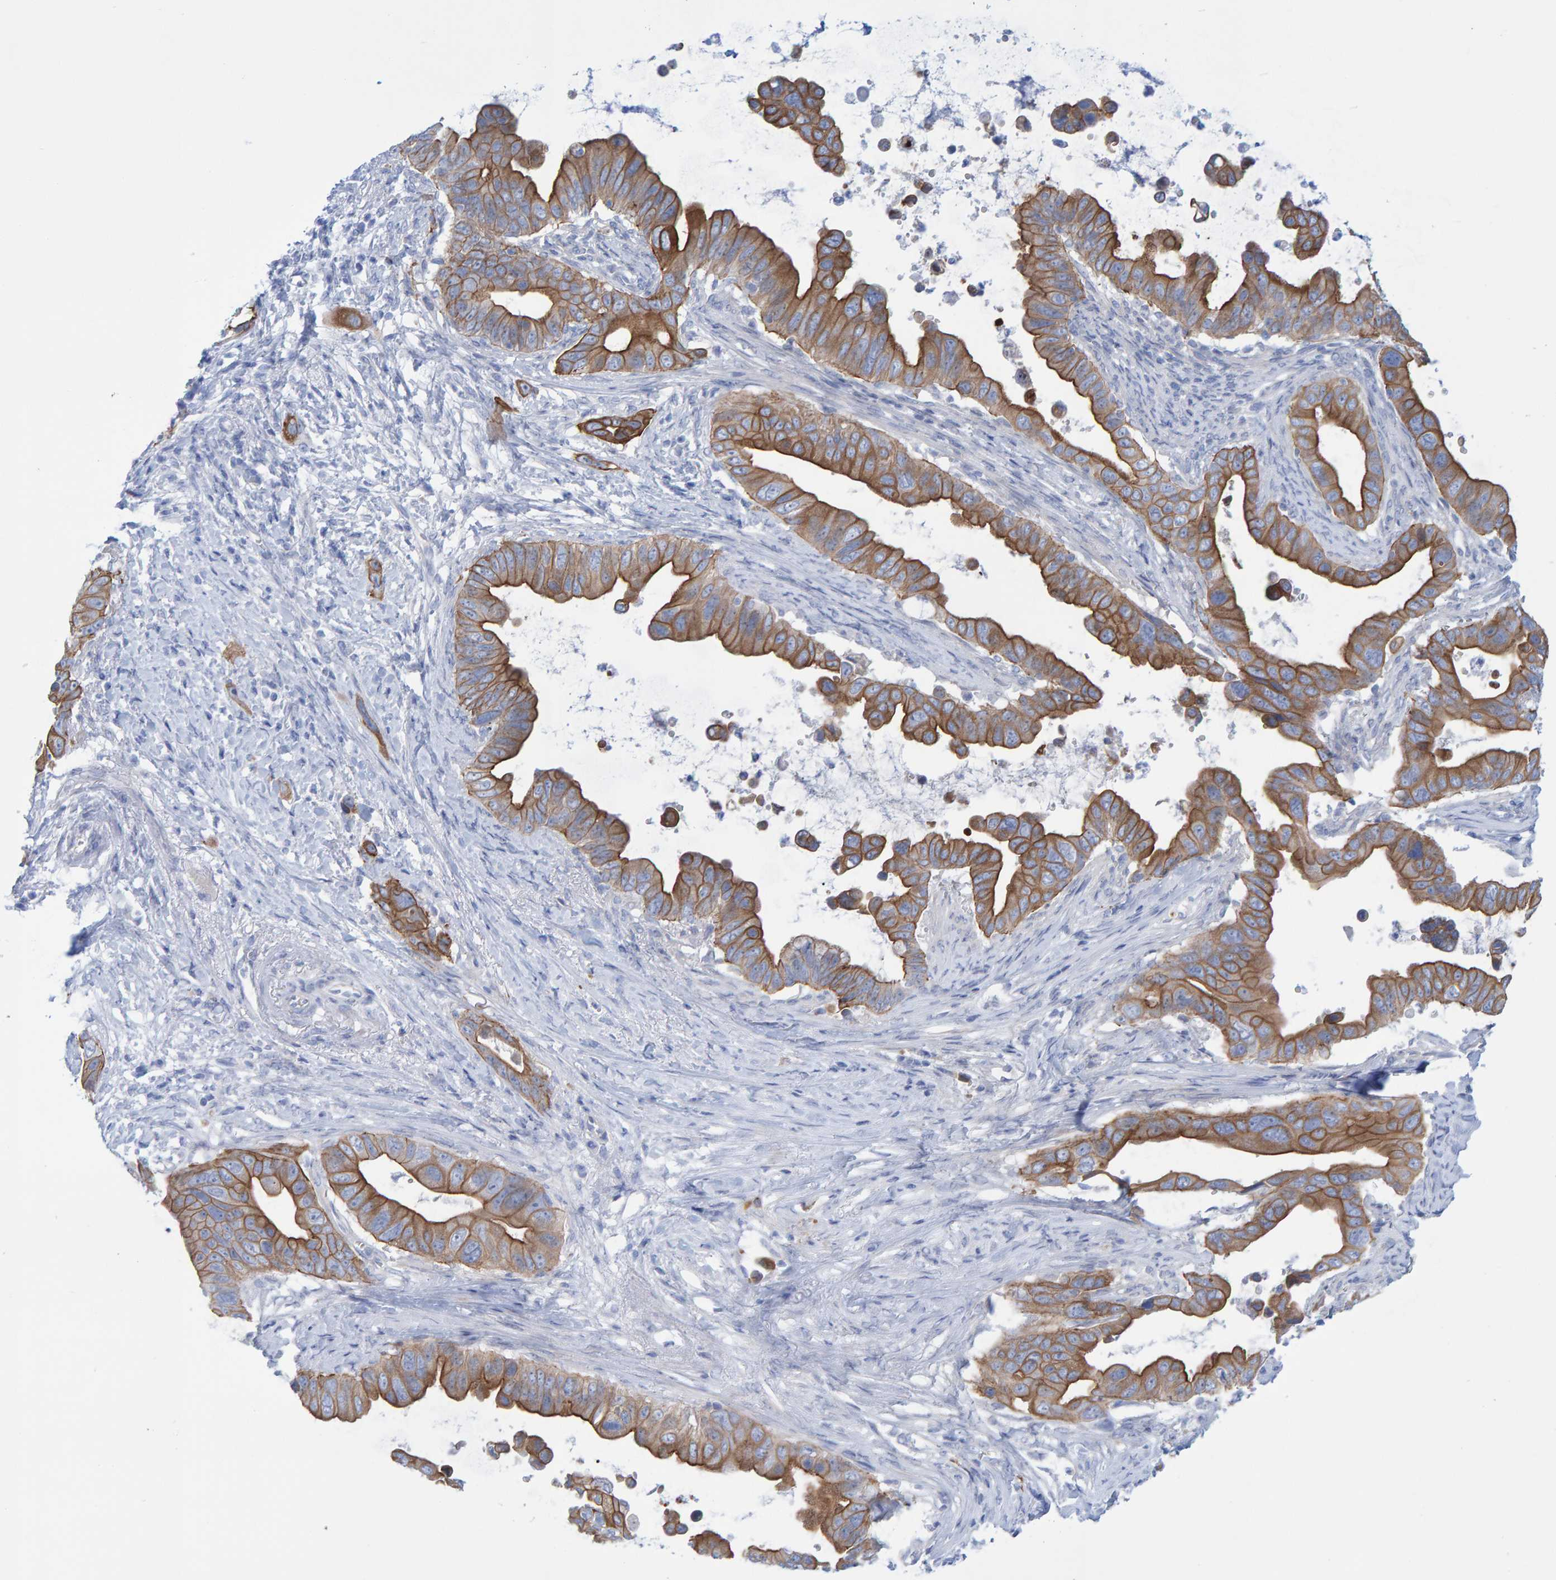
{"staining": {"intensity": "moderate", "quantity": ">75%", "location": "cytoplasmic/membranous"}, "tissue": "pancreatic cancer", "cell_type": "Tumor cells", "image_type": "cancer", "snomed": [{"axis": "morphology", "description": "Adenocarcinoma, NOS"}, {"axis": "topography", "description": "Pancreas"}], "caption": "The immunohistochemical stain shows moderate cytoplasmic/membranous staining in tumor cells of pancreatic cancer (adenocarcinoma) tissue.", "gene": "JAKMIP3", "patient": {"sex": "female", "age": 72}}